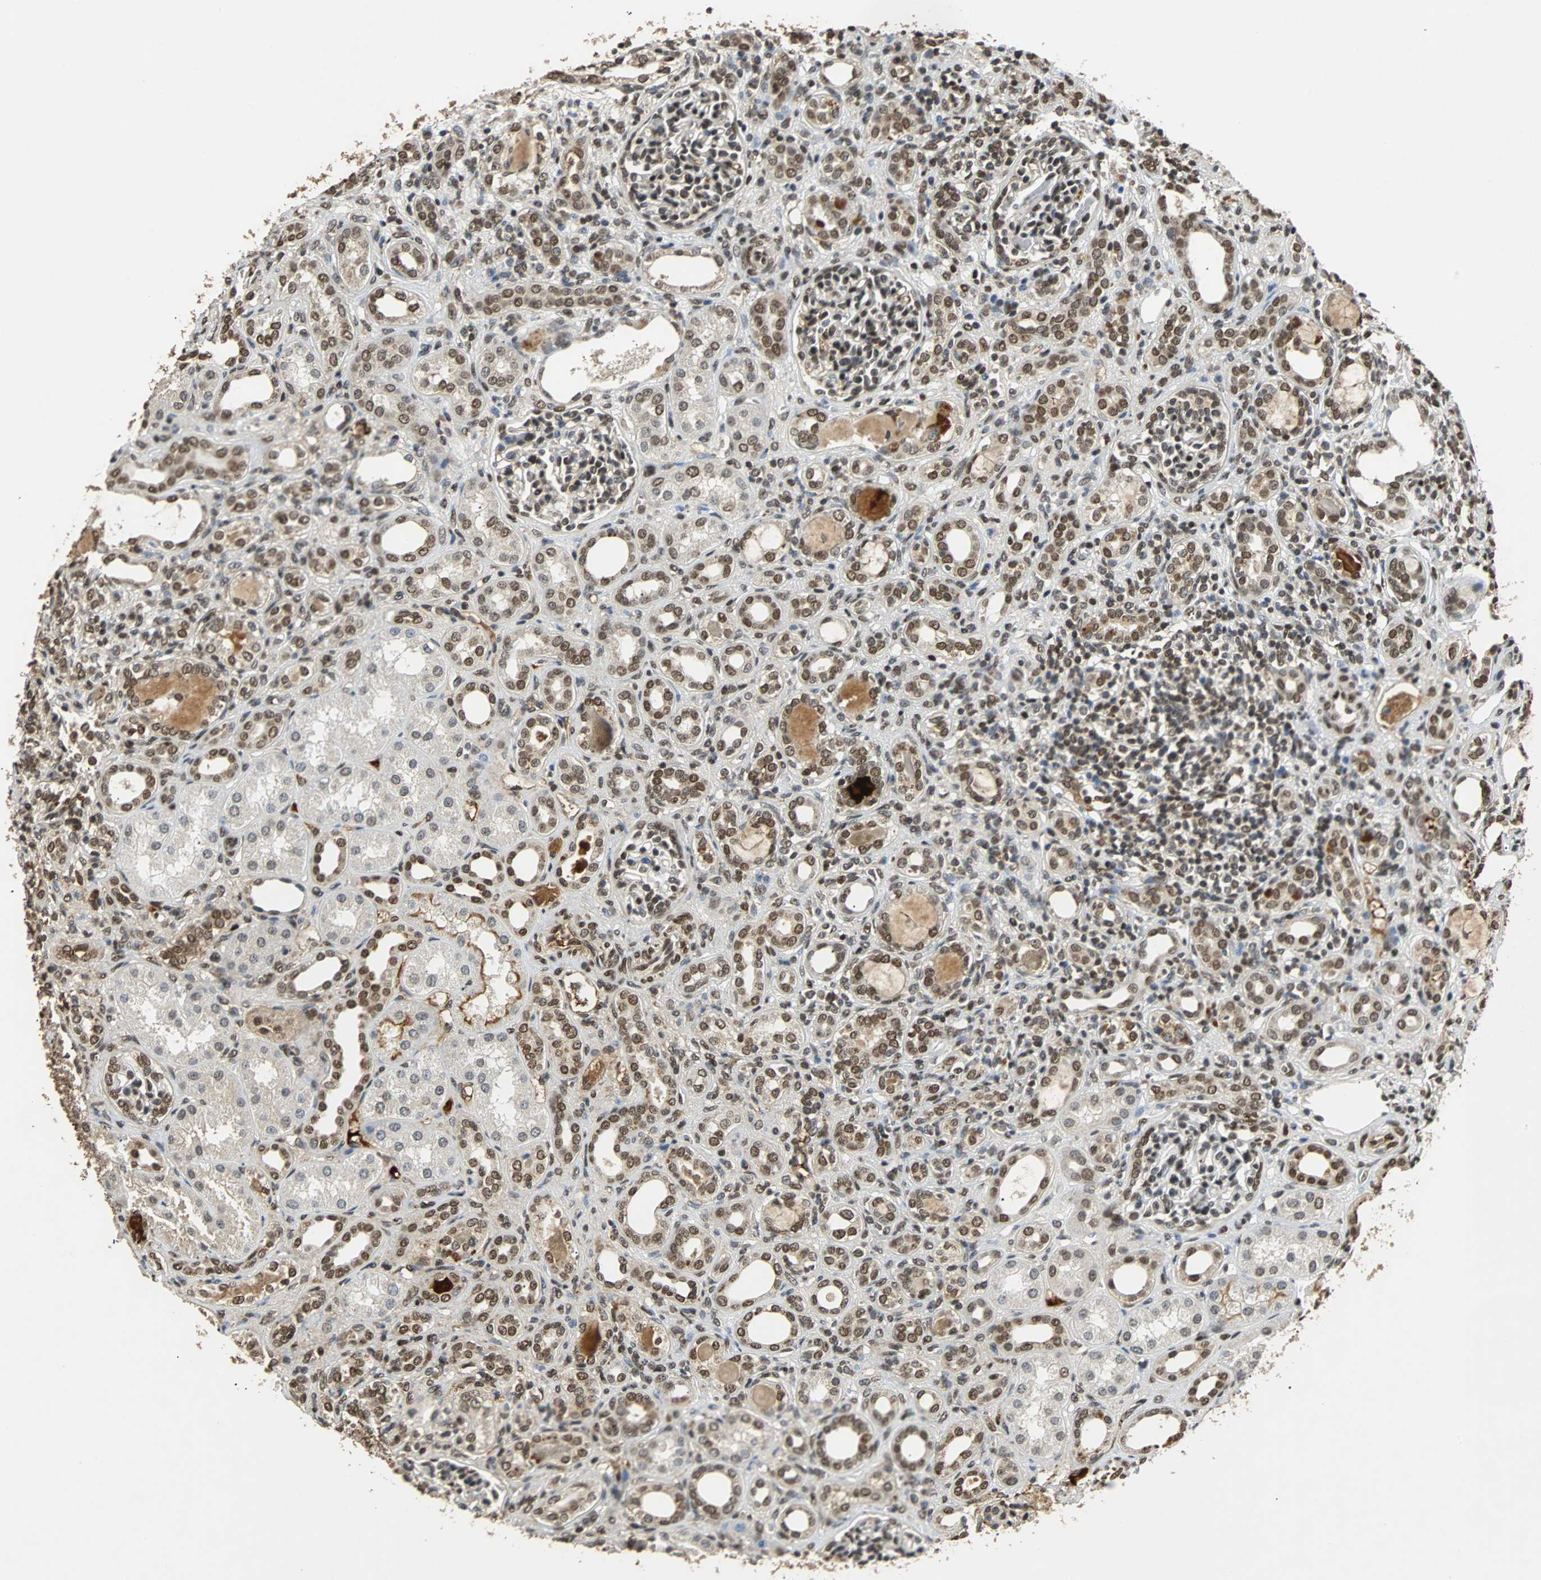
{"staining": {"intensity": "moderate", "quantity": ">75%", "location": "nuclear"}, "tissue": "kidney", "cell_type": "Cells in glomeruli", "image_type": "normal", "snomed": [{"axis": "morphology", "description": "Normal tissue, NOS"}, {"axis": "topography", "description": "Kidney"}], "caption": "Immunohistochemistry (IHC) image of benign kidney stained for a protein (brown), which reveals medium levels of moderate nuclear positivity in approximately >75% of cells in glomeruli.", "gene": "PHC1", "patient": {"sex": "male", "age": 7}}